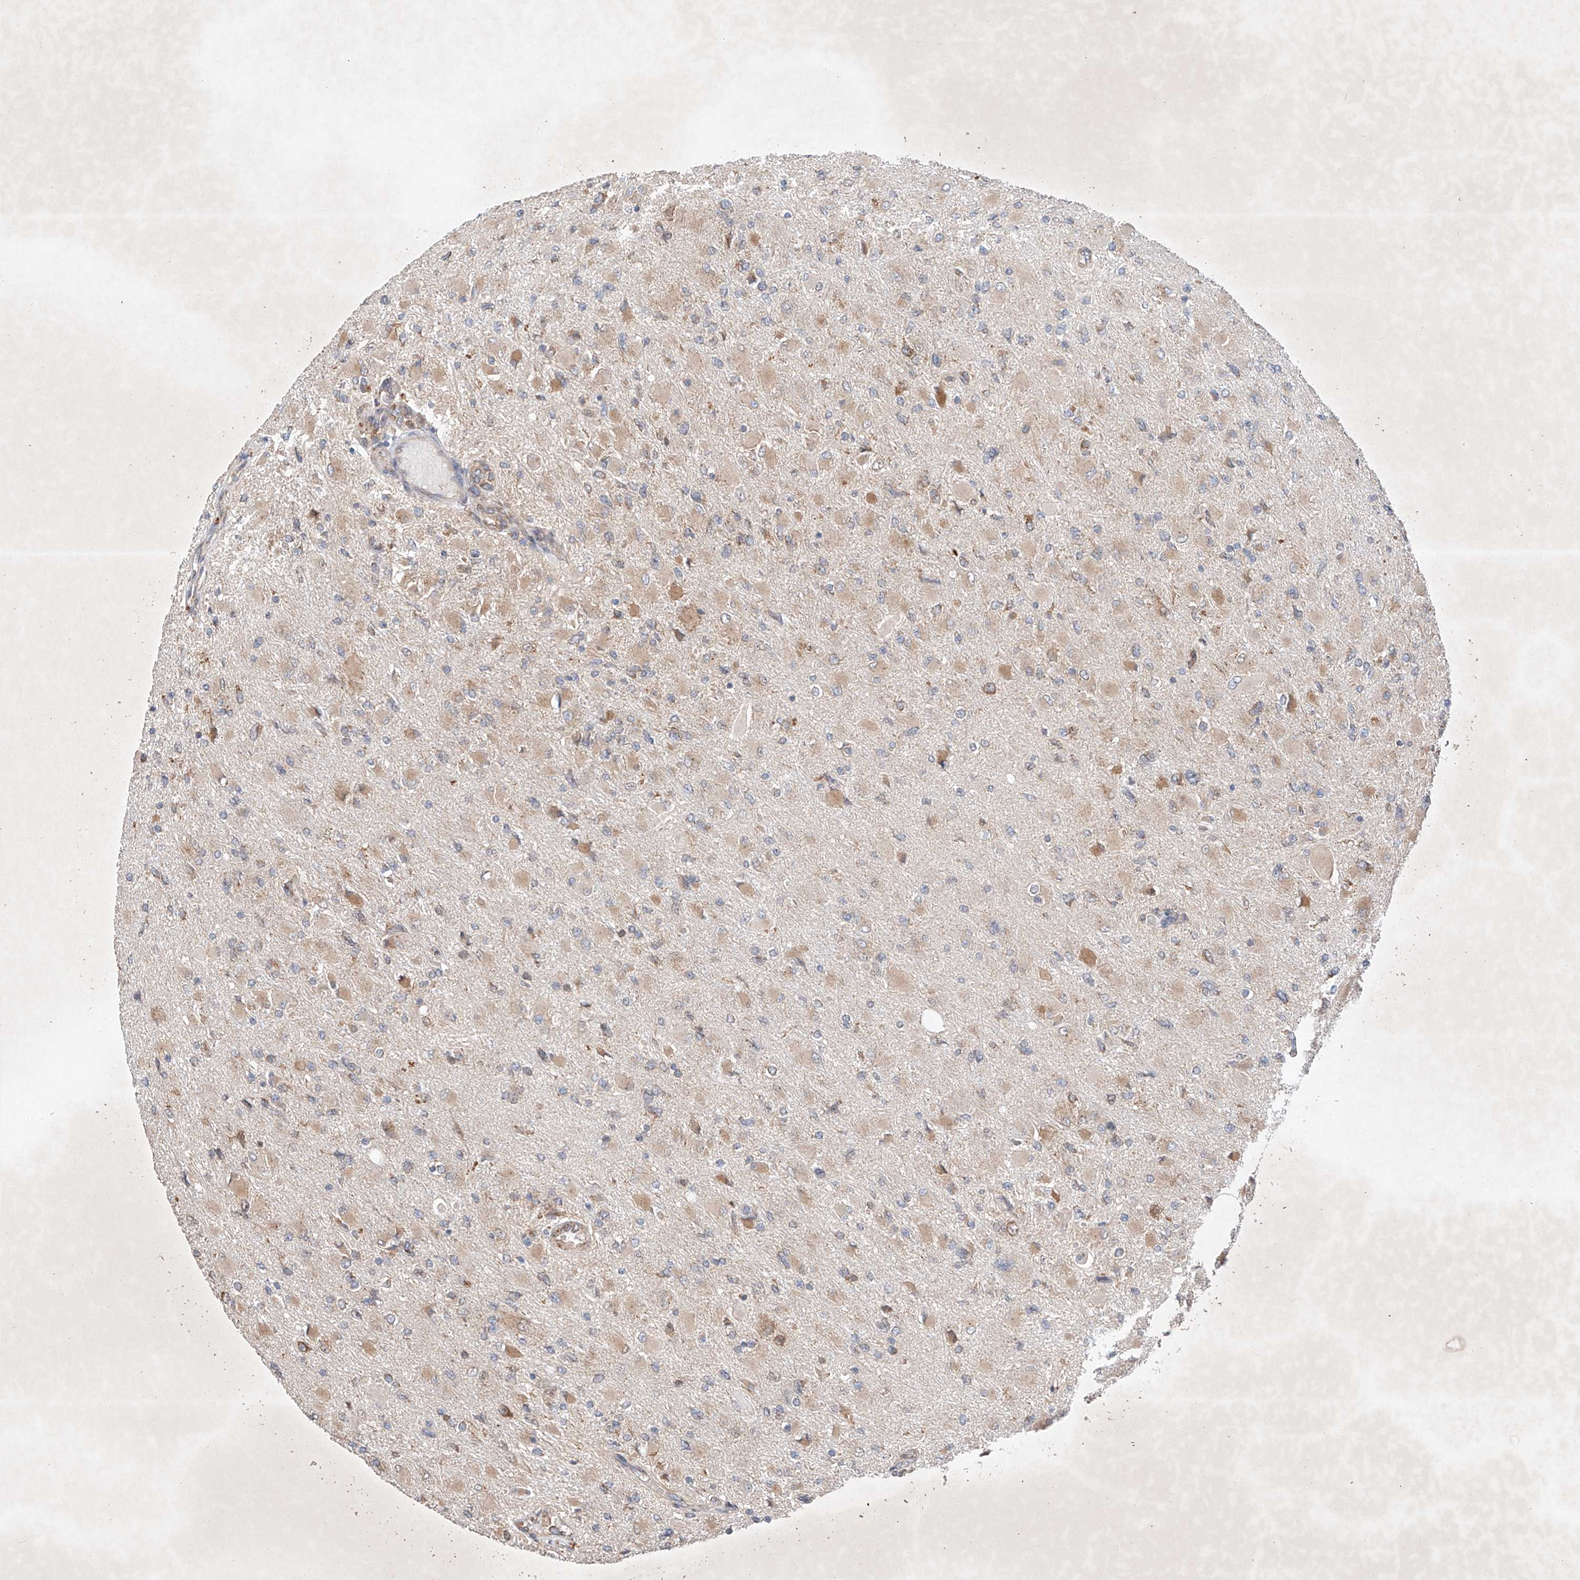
{"staining": {"intensity": "weak", "quantity": ">75%", "location": "cytoplasmic/membranous"}, "tissue": "glioma", "cell_type": "Tumor cells", "image_type": "cancer", "snomed": [{"axis": "morphology", "description": "Glioma, malignant, High grade"}, {"axis": "topography", "description": "Cerebral cortex"}], "caption": "Human malignant high-grade glioma stained with a brown dye reveals weak cytoplasmic/membranous positive staining in about >75% of tumor cells.", "gene": "FASTK", "patient": {"sex": "female", "age": 36}}